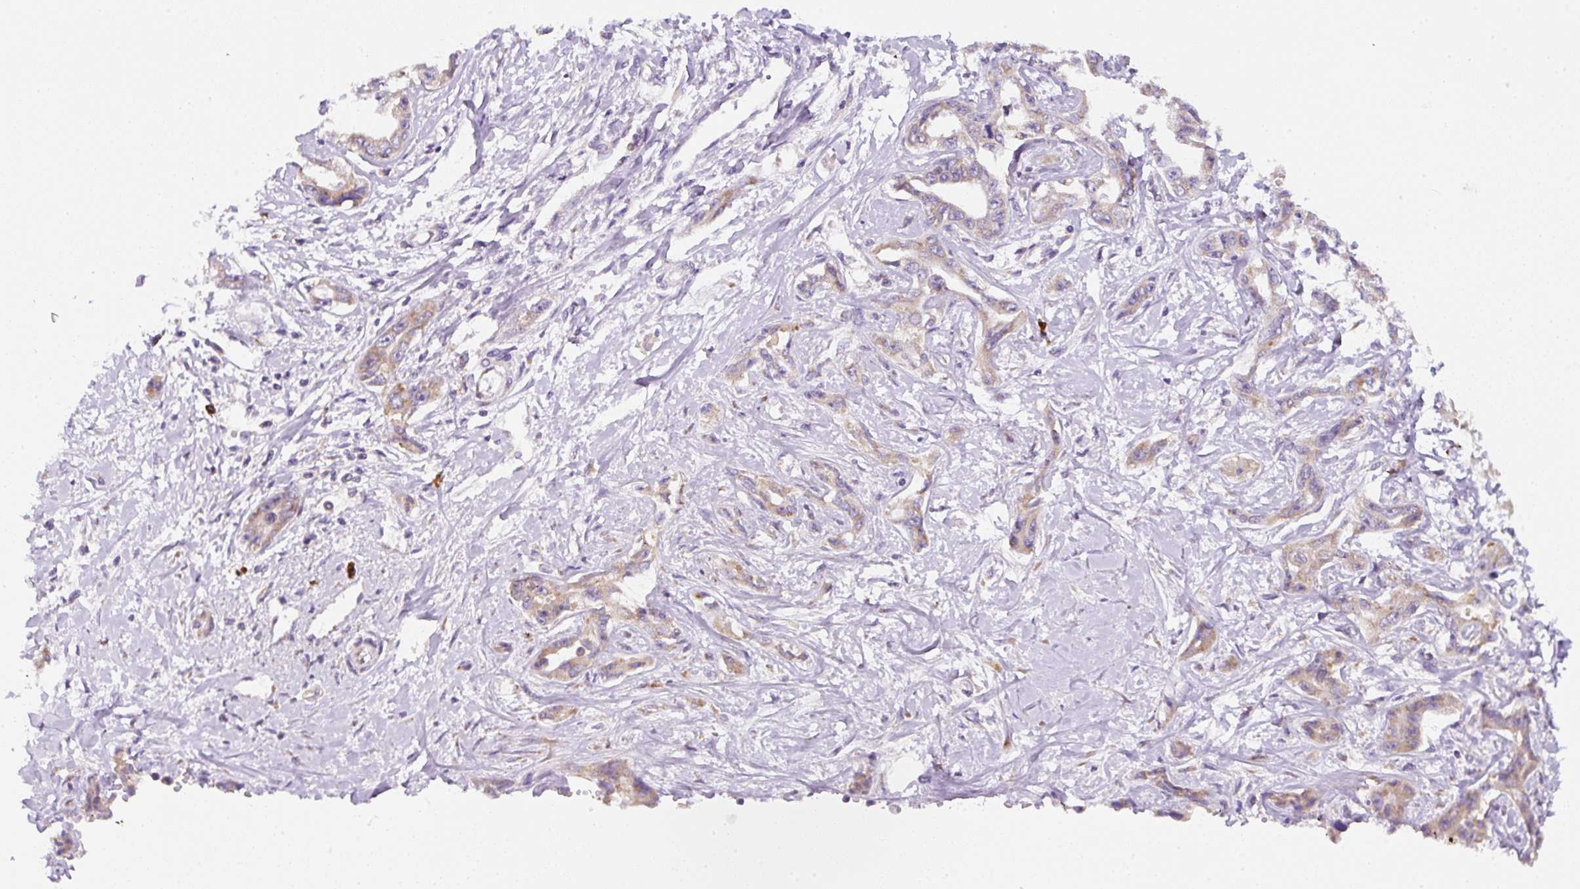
{"staining": {"intensity": "weak", "quantity": ">75%", "location": "cytoplasmic/membranous"}, "tissue": "liver cancer", "cell_type": "Tumor cells", "image_type": "cancer", "snomed": [{"axis": "morphology", "description": "Cholangiocarcinoma"}, {"axis": "topography", "description": "Liver"}], "caption": "Immunohistochemistry (DAB (3,3'-diaminobenzidine)) staining of cholangiocarcinoma (liver) exhibits weak cytoplasmic/membranous protein positivity in about >75% of tumor cells. (brown staining indicates protein expression, while blue staining denotes nuclei).", "gene": "DDOST", "patient": {"sex": "male", "age": 59}}